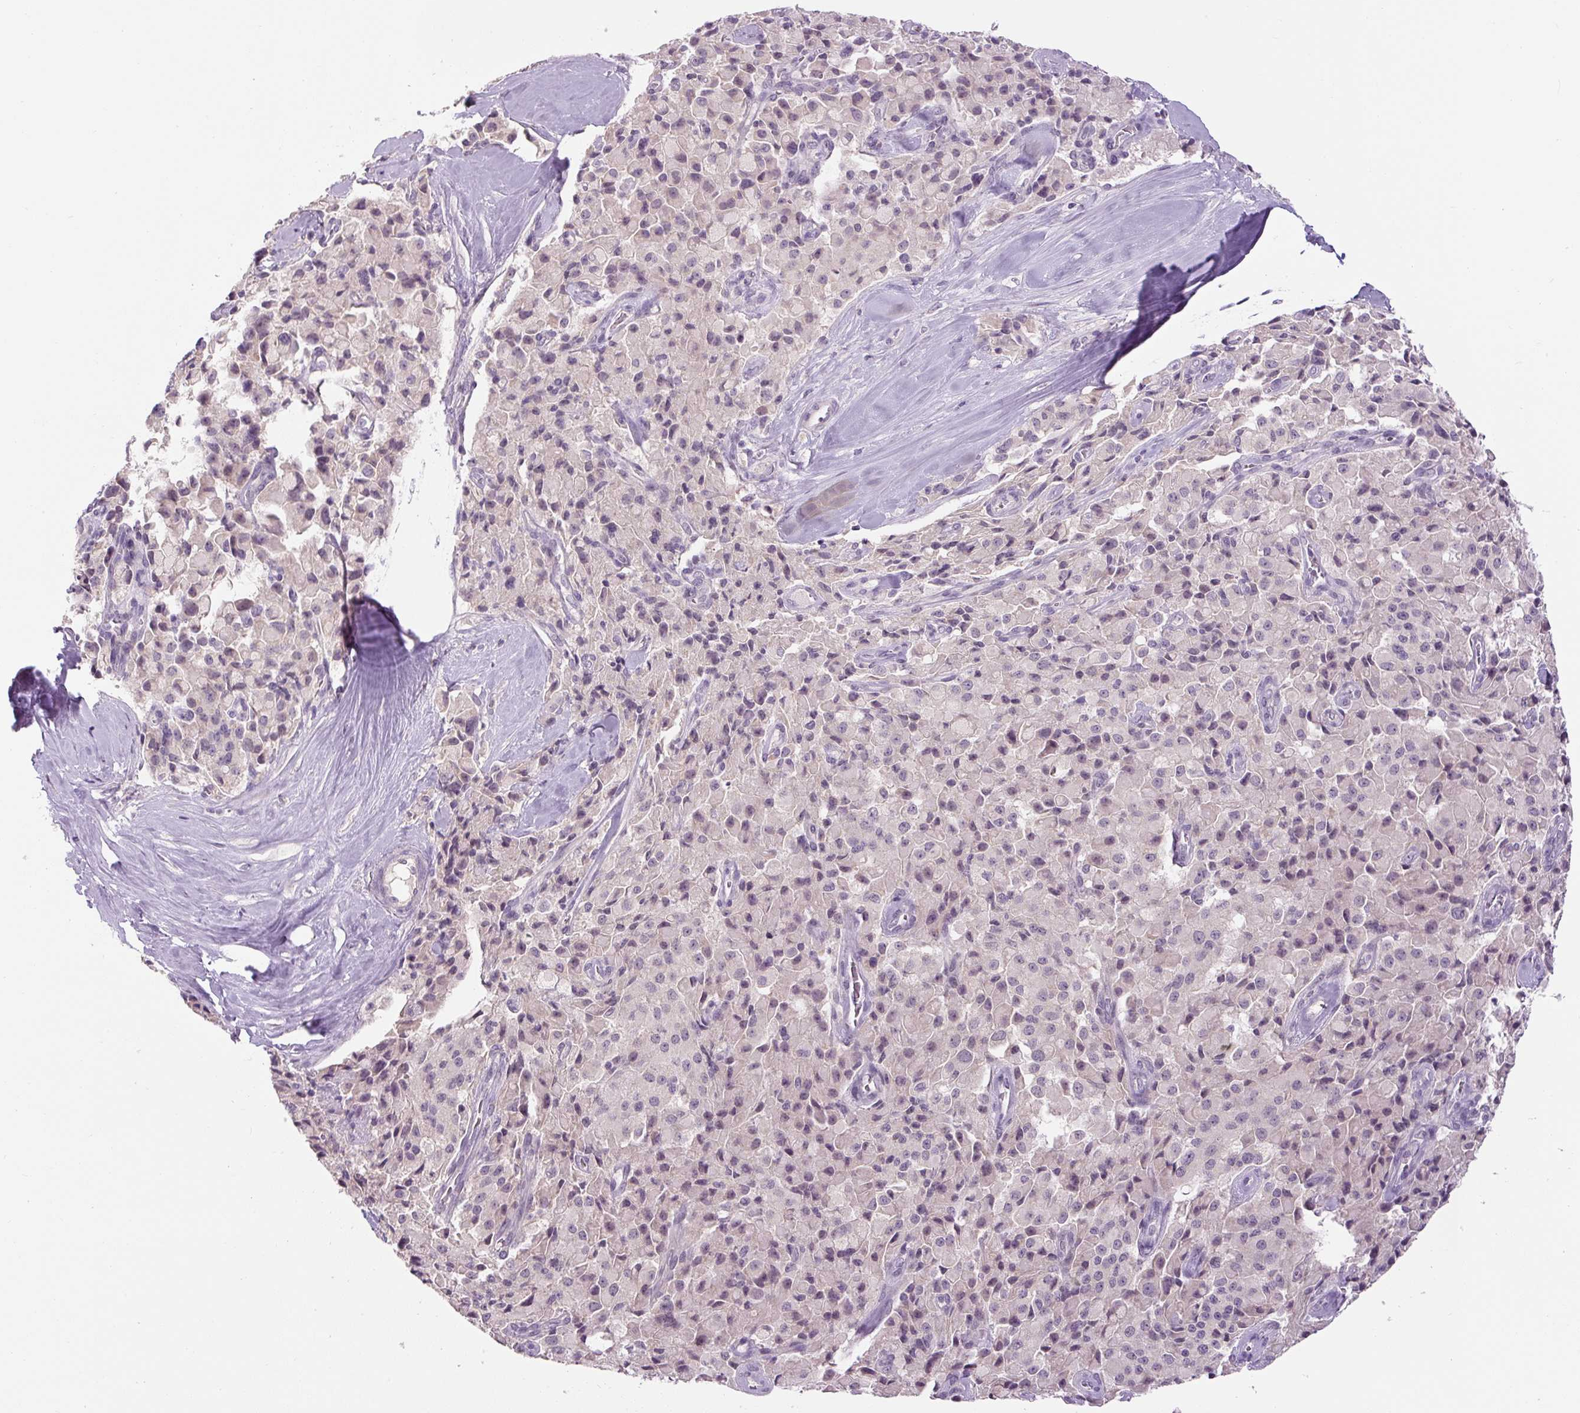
{"staining": {"intensity": "negative", "quantity": "none", "location": "none"}, "tissue": "pancreatic cancer", "cell_type": "Tumor cells", "image_type": "cancer", "snomed": [{"axis": "morphology", "description": "Adenocarcinoma, NOS"}, {"axis": "topography", "description": "Pancreas"}], "caption": "Immunohistochemical staining of human pancreatic cancer displays no significant expression in tumor cells.", "gene": "FABP7", "patient": {"sex": "male", "age": 65}}